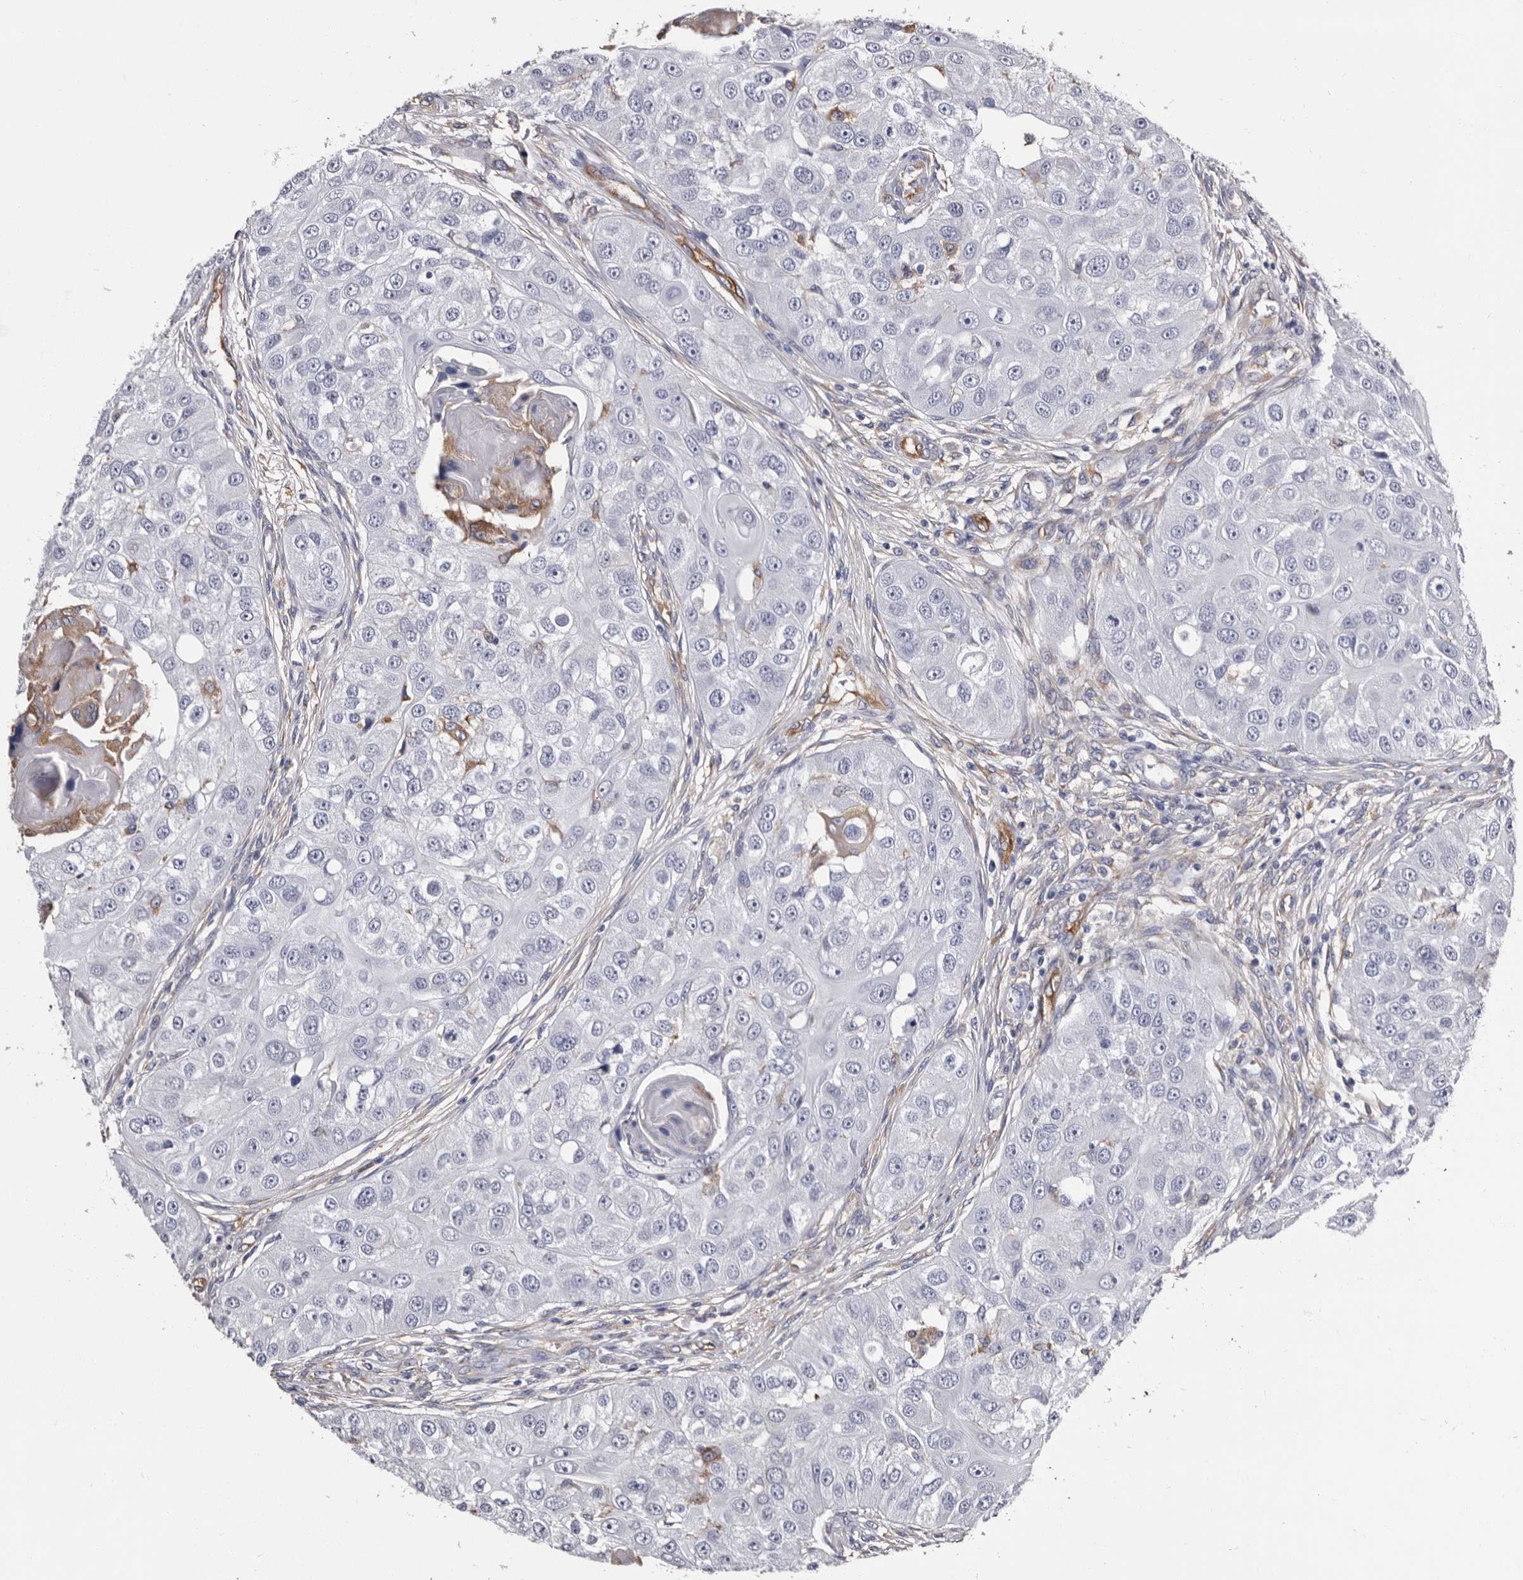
{"staining": {"intensity": "negative", "quantity": "none", "location": "none"}, "tissue": "head and neck cancer", "cell_type": "Tumor cells", "image_type": "cancer", "snomed": [{"axis": "morphology", "description": "Normal tissue, NOS"}, {"axis": "morphology", "description": "Squamous cell carcinoma, NOS"}, {"axis": "topography", "description": "Skeletal muscle"}, {"axis": "topography", "description": "Head-Neck"}], "caption": "DAB (3,3'-diaminobenzidine) immunohistochemical staining of human head and neck cancer (squamous cell carcinoma) exhibits no significant staining in tumor cells.", "gene": "EPB41L3", "patient": {"sex": "male", "age": 51}}